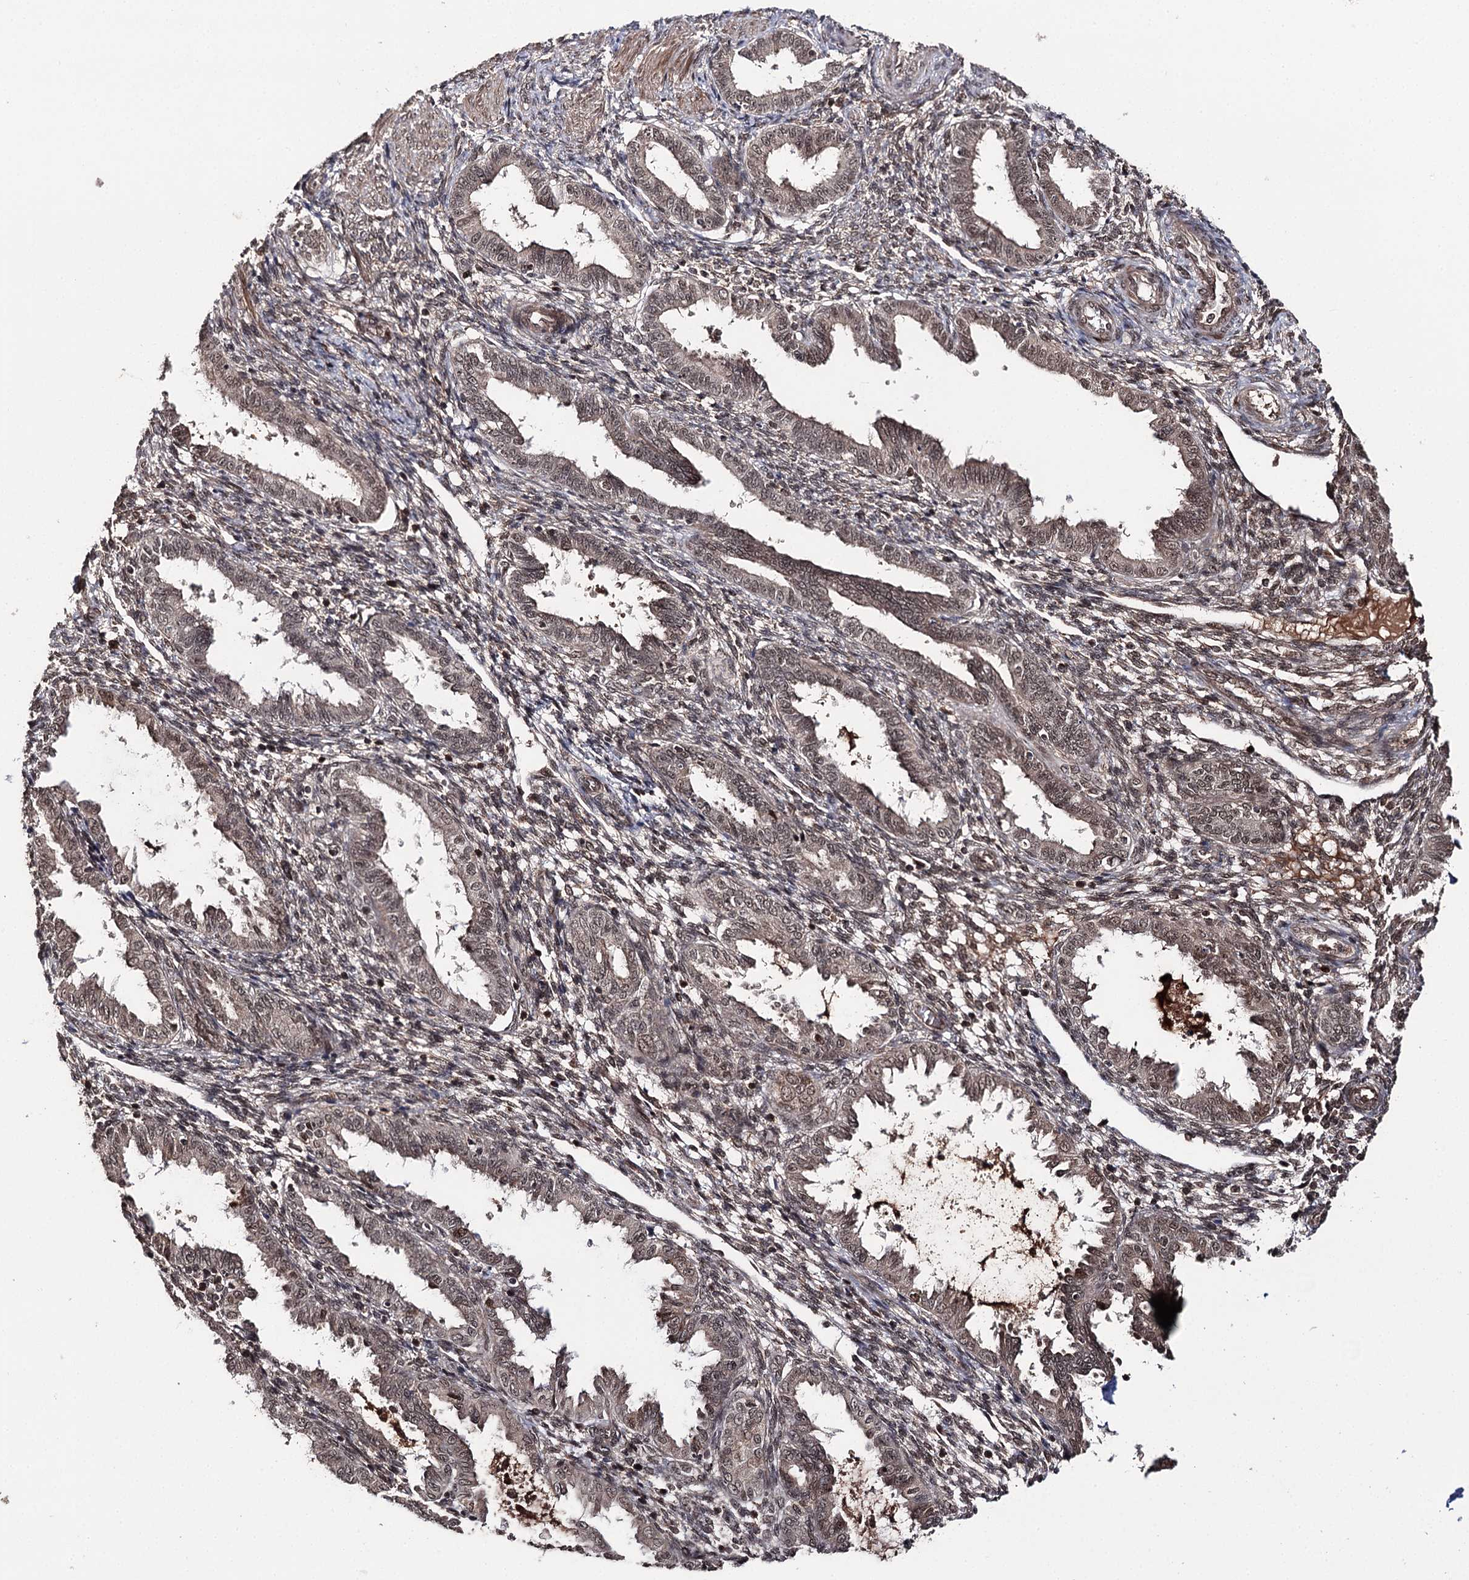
{"staining": {"intensity": "strong", "quantity": ">75%", "location": "cytoplasmic/membranous,nuclear"}, "tissue": "endometrium", "cell_type": "Cells in endometrial stroma", "image_type": "normal", "snomed": [{"axis": "morphology", "description": "Normal tissue, NOS"}, {"axis": "topography", "description": "Endometrium"}], "caption": "Immunohistochemistry (IHC) of benign human endometrium reveals high levels of strong cytoplasmic/membranous,nuclear positivity in approximately >75% of cells in endometrial stroma.", "gene": "FAM53B", "patient": {"sex": "female", "age": 33}}